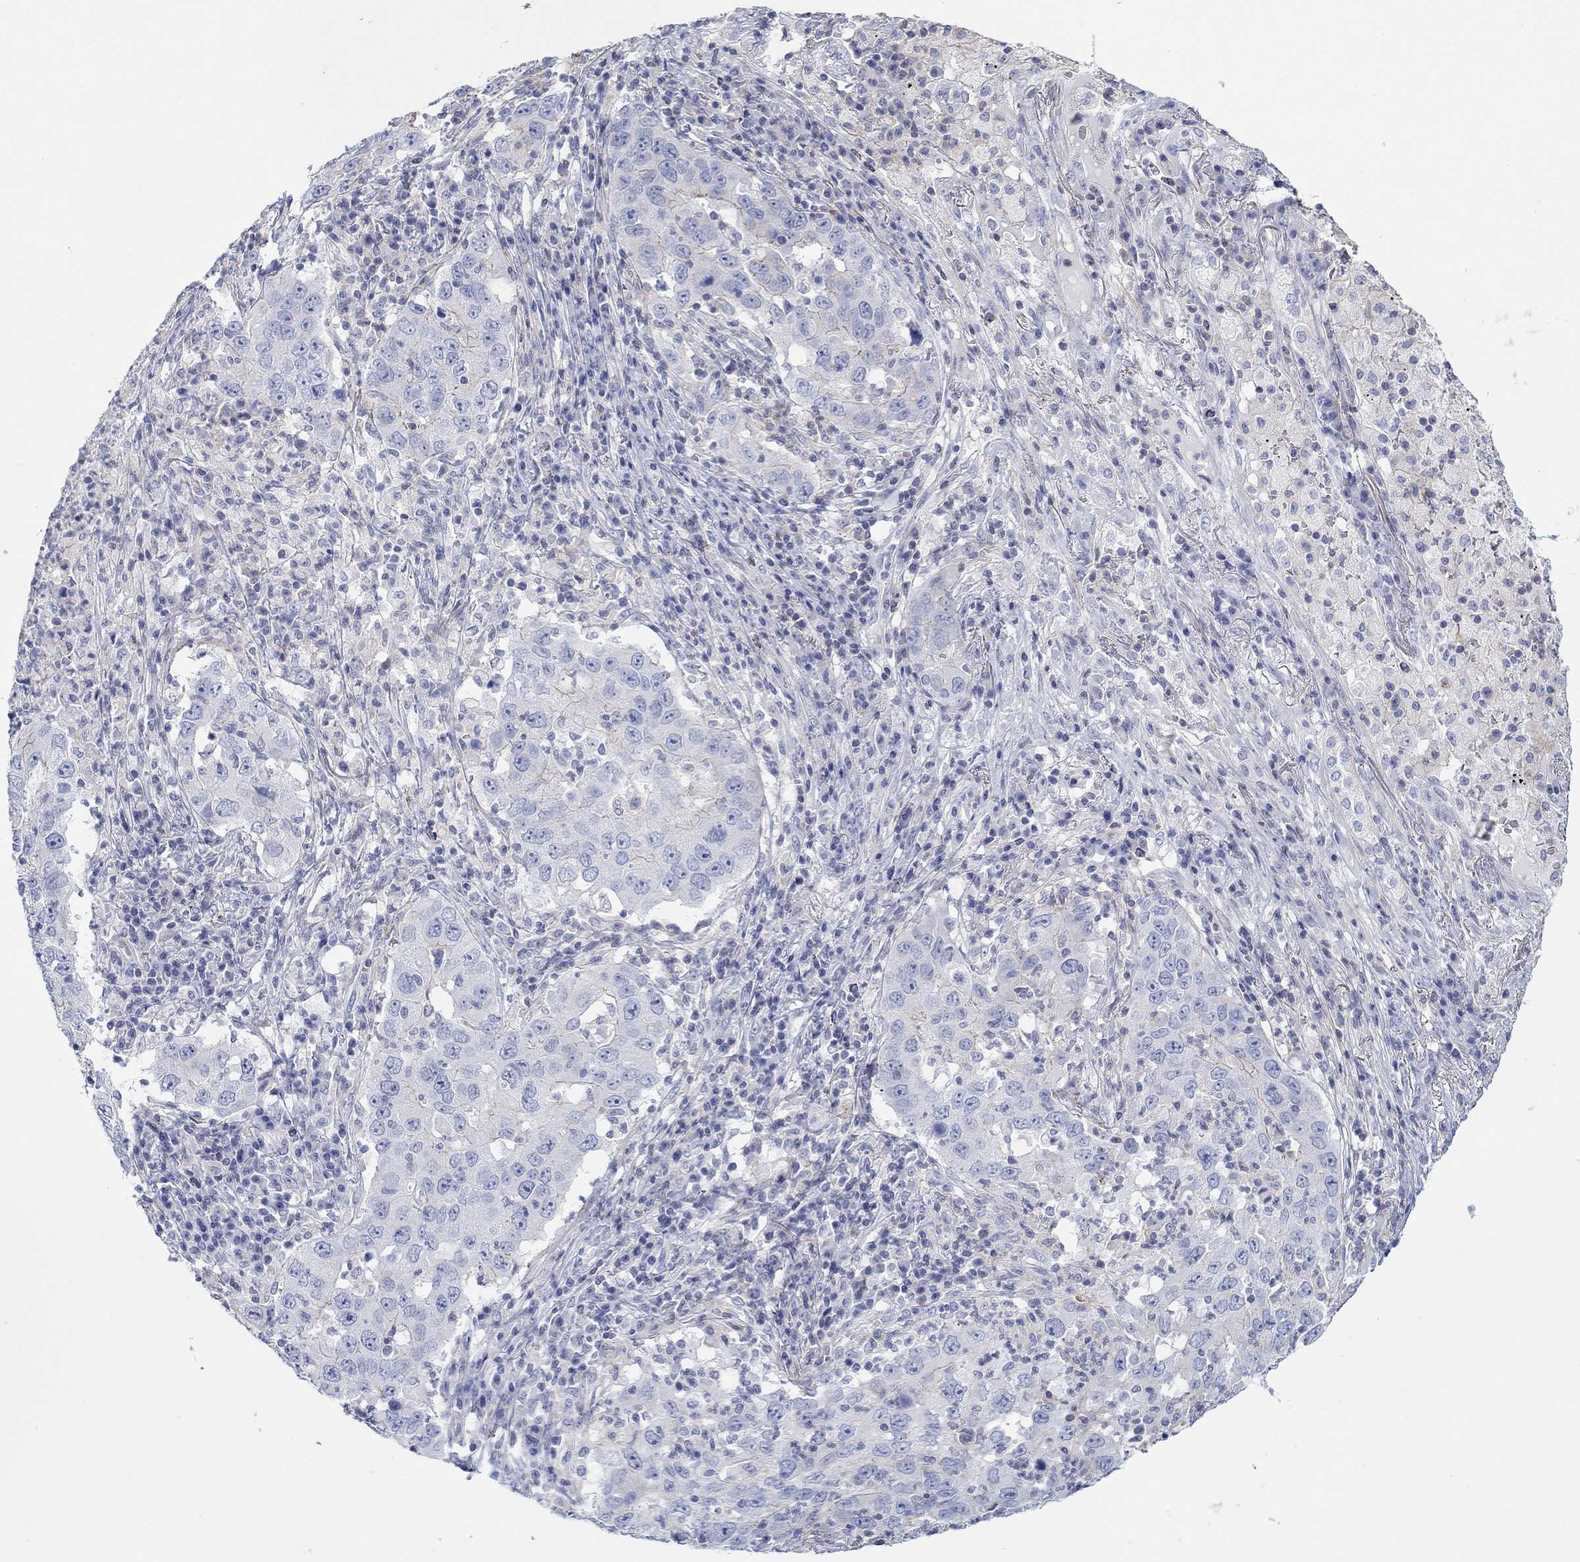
{"staining": {"intensity": "negative", "quantity": "none", "location": "none"}, "tissue": "lung cancer", "cell_type": "Tumor cells", "image_type": "cancer", "snomed": [{"axis": "morphology", "description": "Adenocarcinoma, NOS"}, {"axis": "topography", "description": "Lung"}], "caption": "Lung cancer (adenocarcinoma) stained for a protein using immunohistochemistry (IHC) displays no positivity tumor cells.", "gene": "PPIL6", "patient": {"sex": "male", "age": 73}}